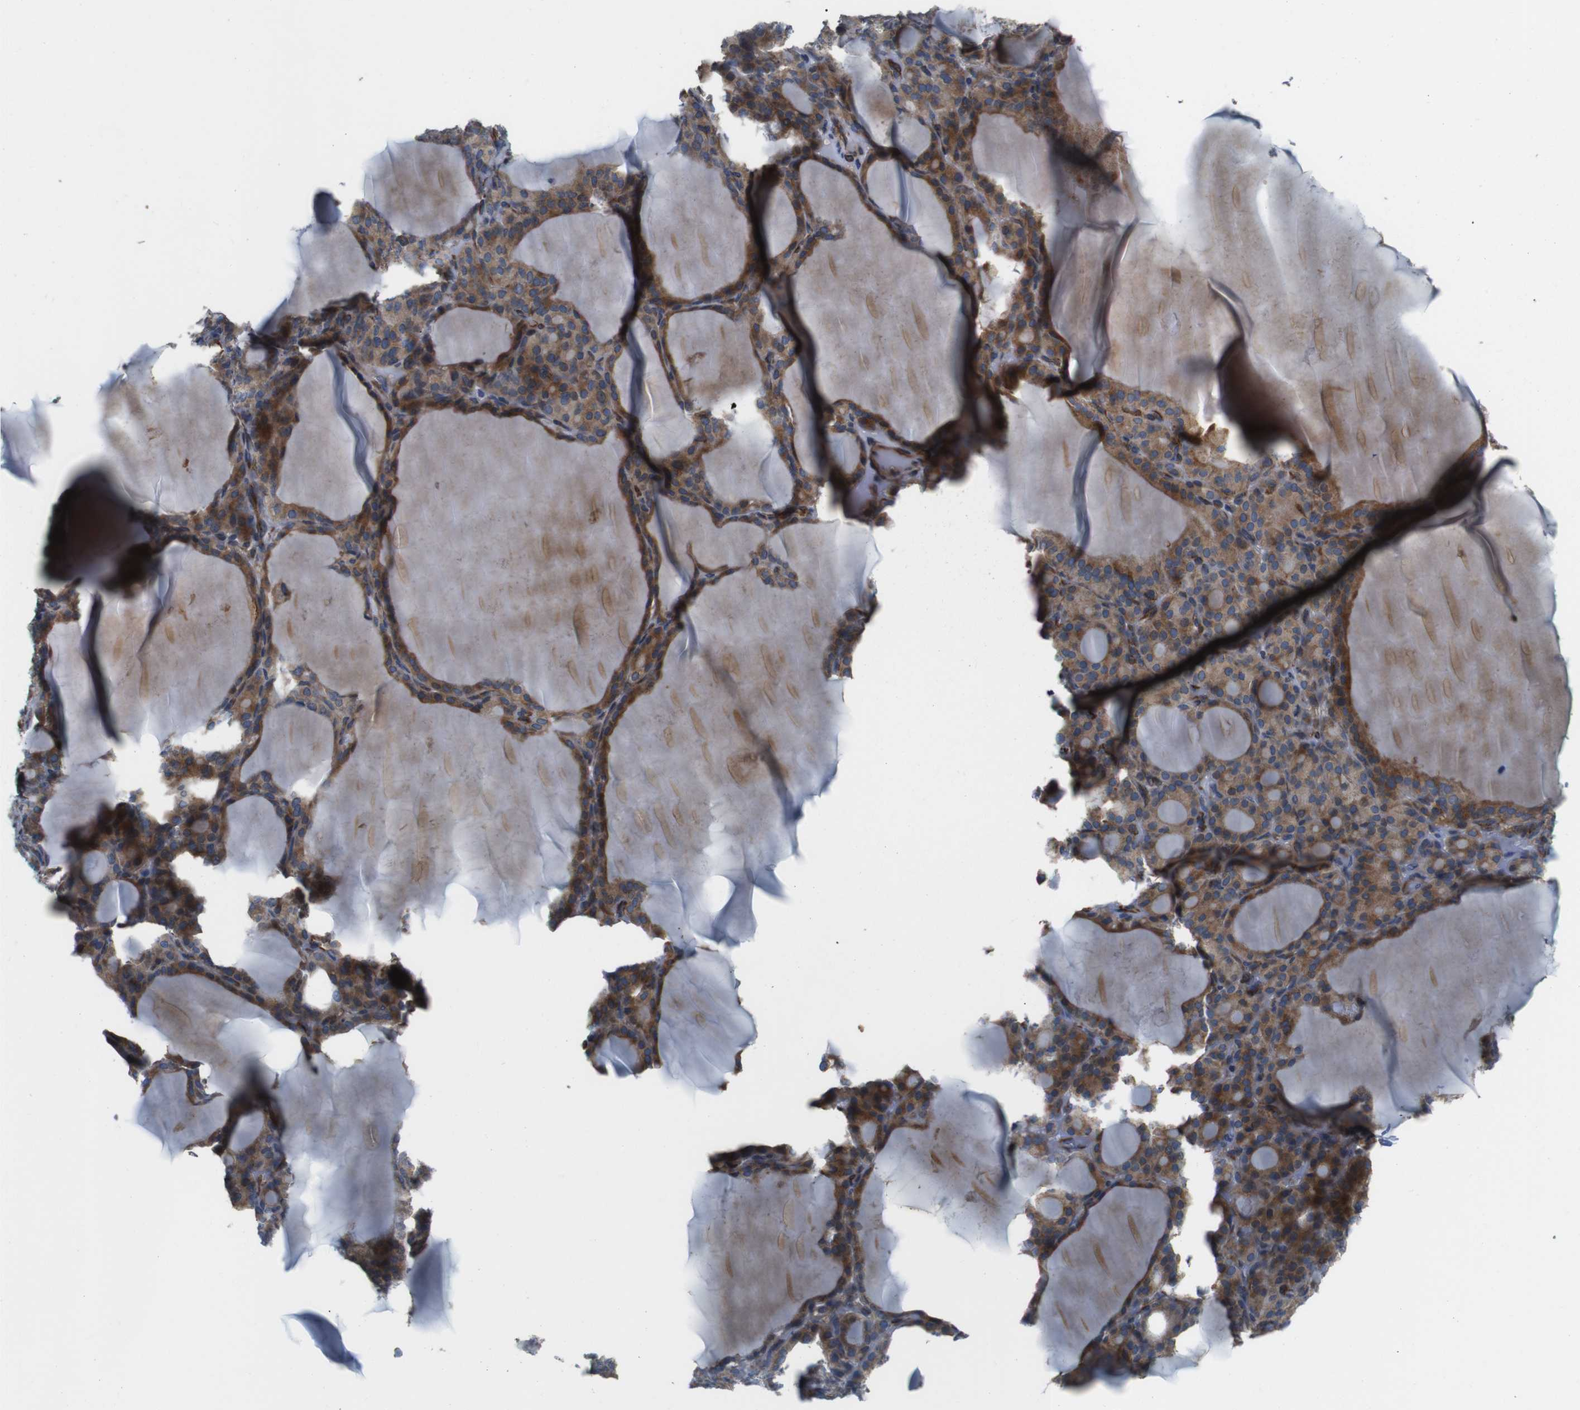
{"staining": {"intensity": "moderate", "quantity": ">75%", "location": "cytoplasmic/membranous"}, "tissue": "thyroid gland", "cell_type": "Glandular cells", "image_type": "normal", "snomed": [{"axis": "morphology", "description": "Normal tissue, NOS"}, {"axis": "topography", "description": "Thyroid gland"}], "caption": "Glandular cells show medium levels of moderate cytoplasmic/membranous expression in approximately >75% of cells in unremarkable human thyroid gland. (DAB IHC, brown staining for protein, blue staining for nuclei).", "gene": "GGT7", "patient": {"sex": "female", "age": 28}}